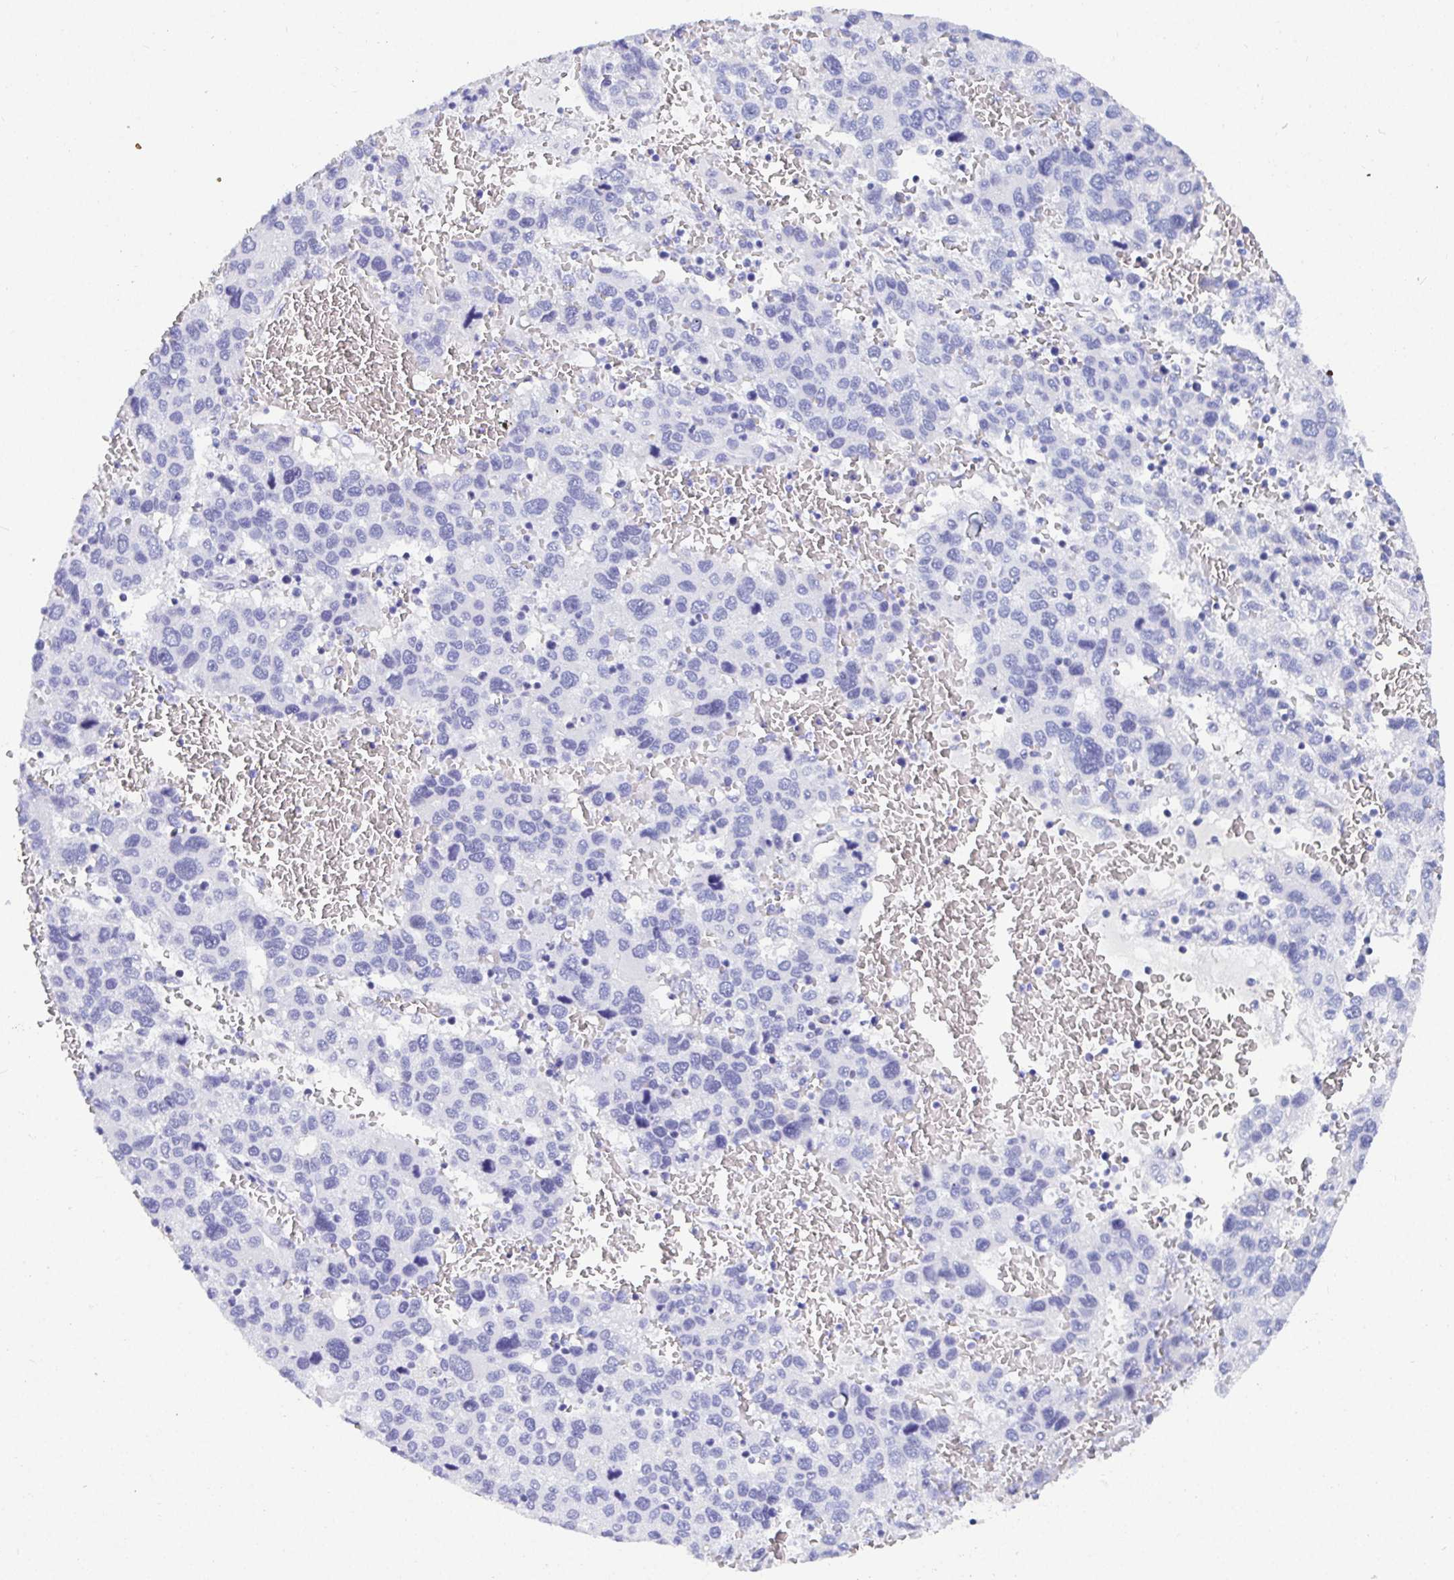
{"staining": {"intensity": "negative", "quantity": "none", "location": "none"}, "tissue": "liver cancer", "cell_type": "Tumor cells", "image_type": "cancer", "snomed": [{"axis": "morphology", "description": "Carcinoma, Hepatocellular, NOS"}, {"axis": "topography", "description": "Liver"}], "caption": "Immunohistochemistry (IHC) of human liver cancer reveals no staining in tumor cells.", "gene": "TMEM241", "patient": {"sex": "male", "age": 69}}